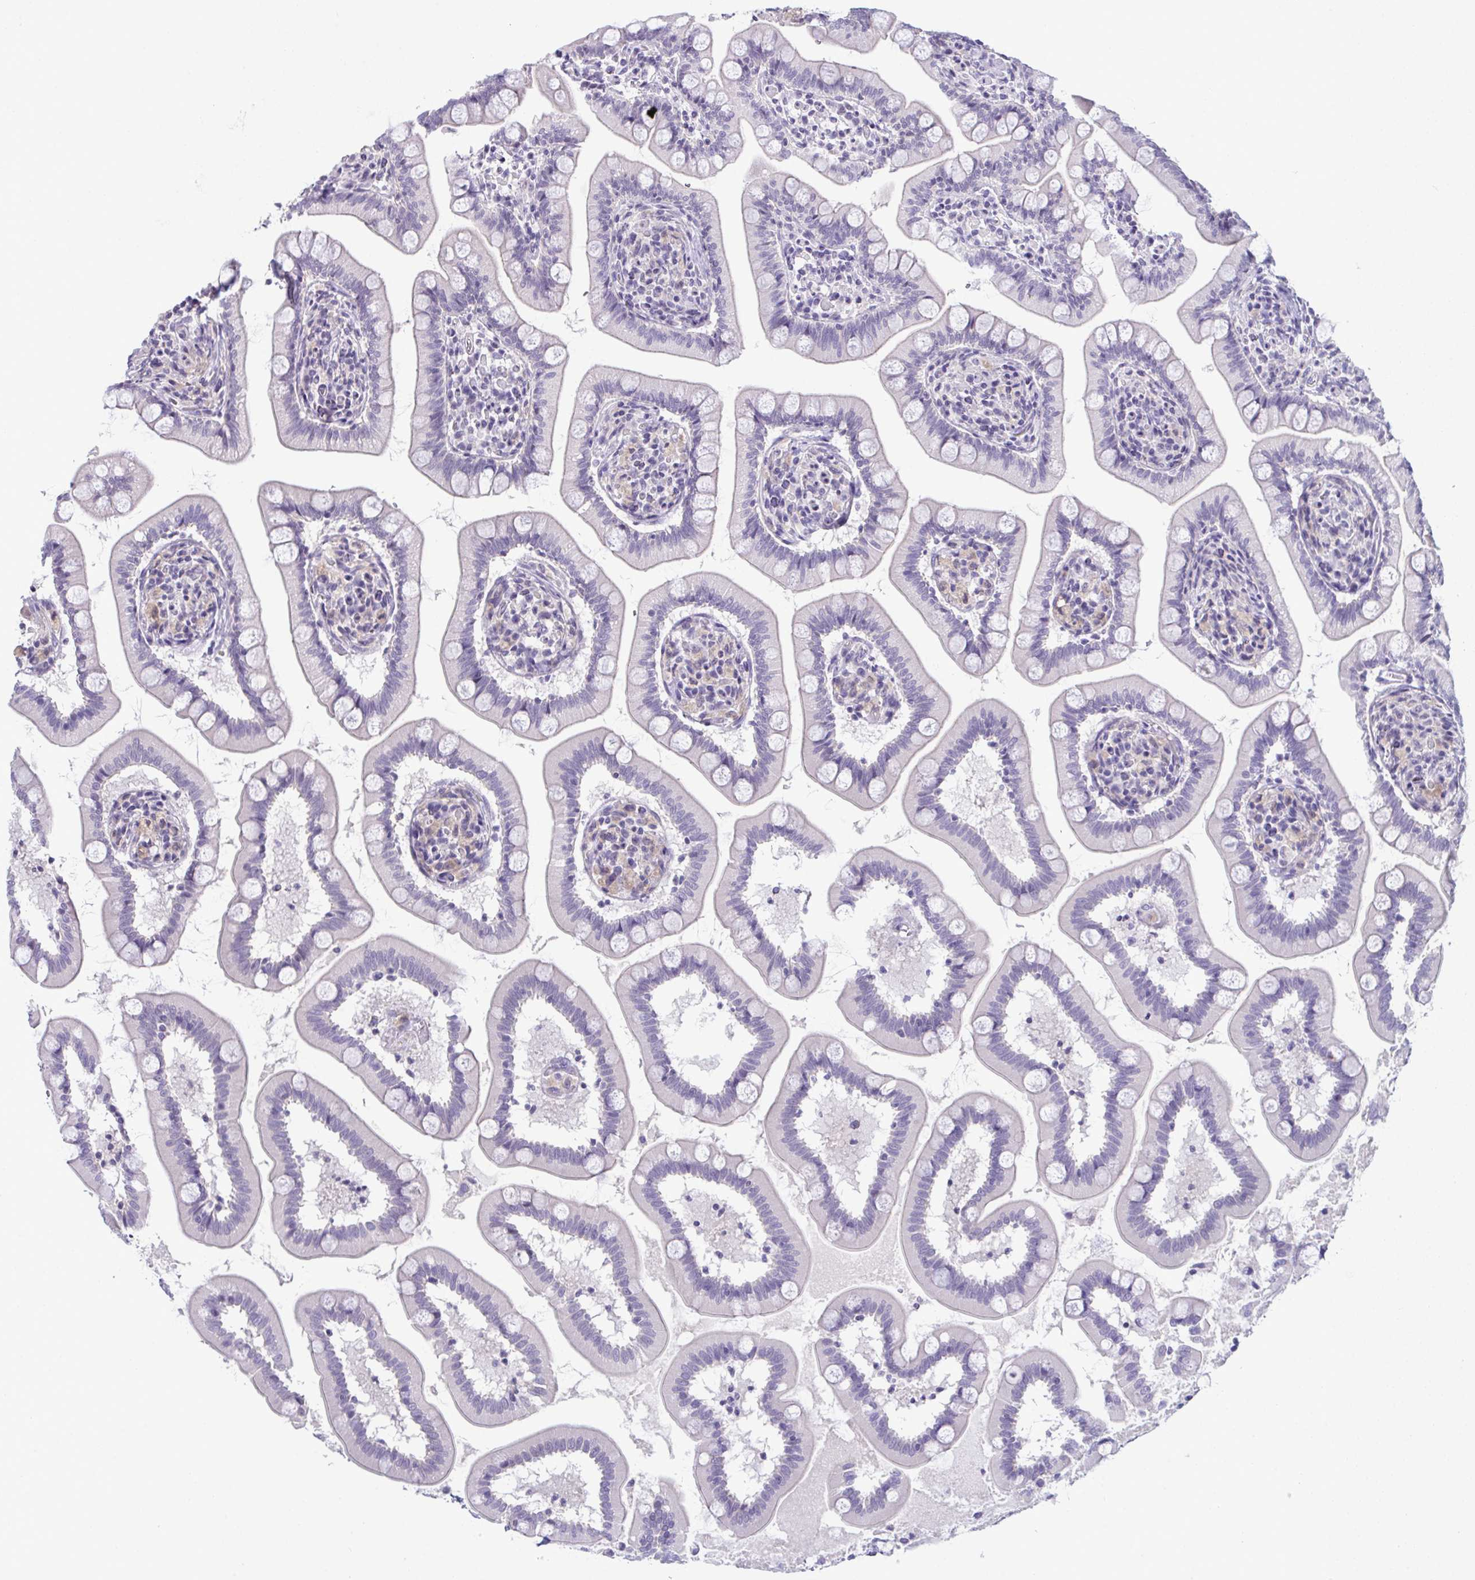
{"staining": {"intensity": "negative", "quantity": "none", "location": "none"}, "tissue": "small intestine", "cell_type": "Glandular cells", "image_type": "normal", "snomed": [{"axis": "morphology", "description": "Normal tissue, NOS"}, {"axis": "topography", "description": "Small intestine"}], "caption": "Immunohistochemistry (IHC) photomicrograph of normal human small intestine stained for a protein (brown), which exhibits no expression in glandular cells.", "gene": "ATP6V0D2", "patient": {"sex": "female", "age": 64}}